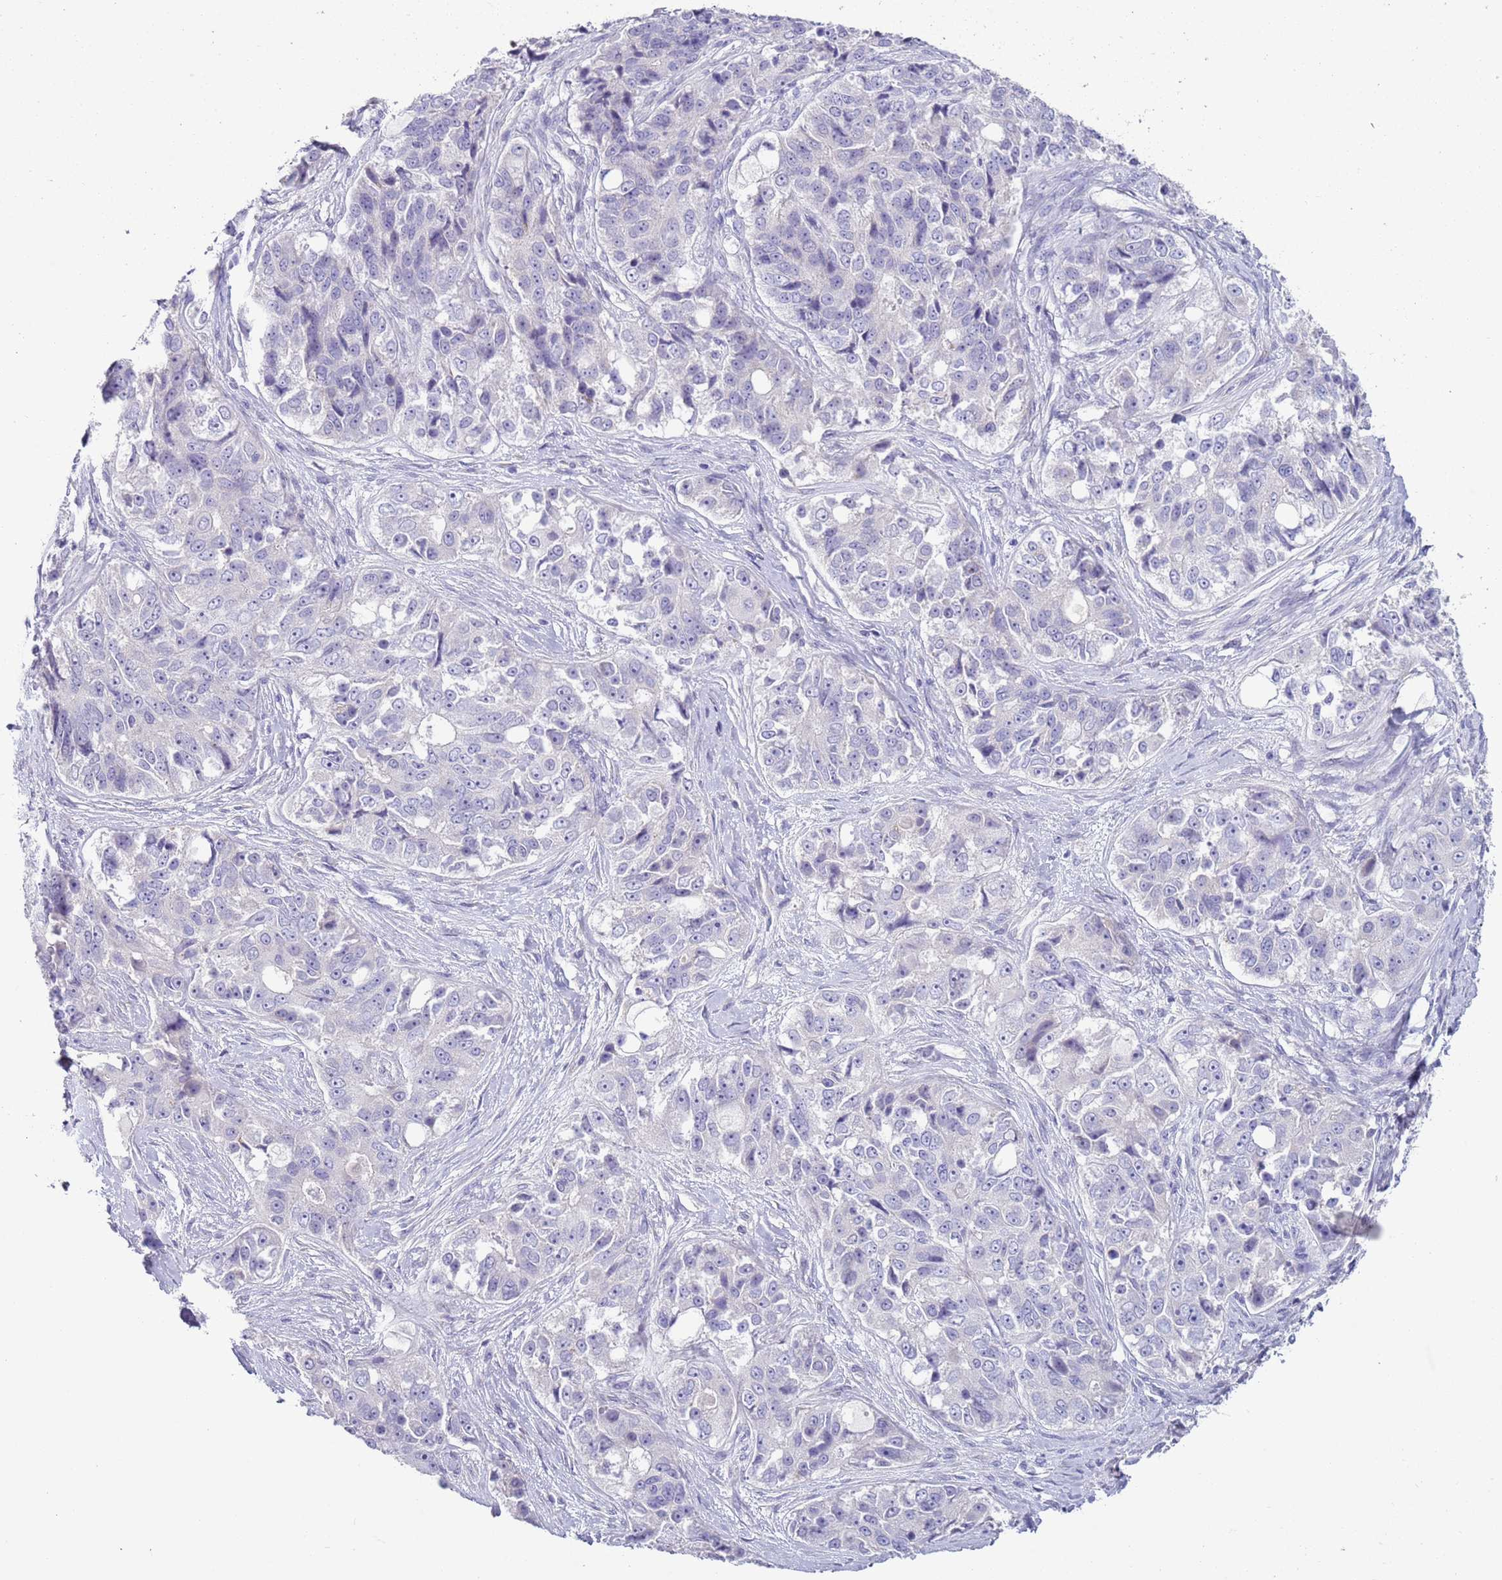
{"staining": {"intensity": "negative", "quantity": "none", "location": "none"}, "tissue": "ovarian cancer", "cell_type": "Tumor cells", "image_type": "cancer", "snomed": [{"axis": "morphology", "description": "Carcinoma, endometroid"}, {"axis": "topography", "description": "Ovary"}], "caption": "Tumor cells show no significant expression in ovarian cancer.", "gene": "NPAP1", "patient": {"sex": "female", "age": 51}}